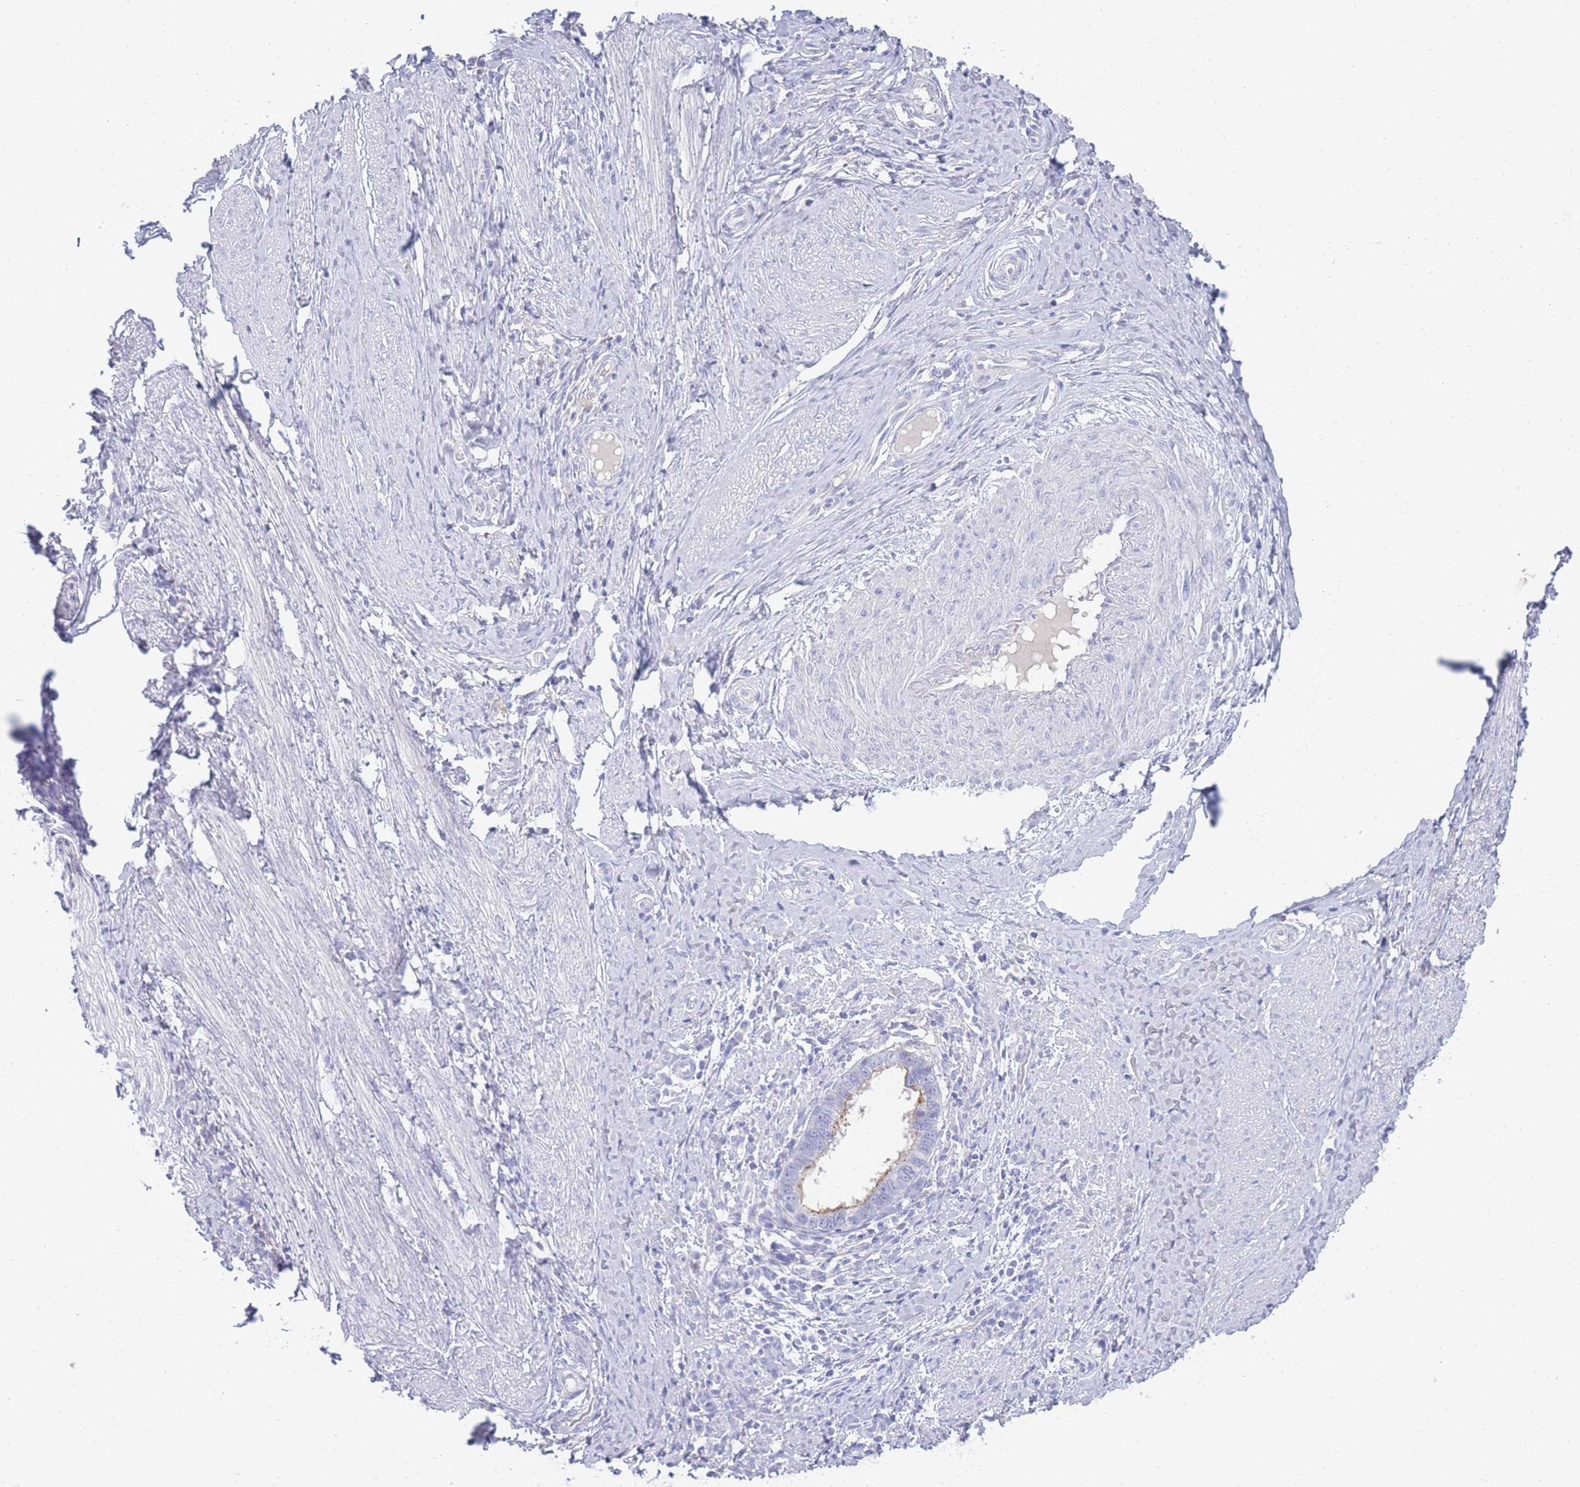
{"staining": {"intensity": "moderate", "quantity": "<25%", "location": "cytoplasmic/membranous"}, "tissue": "cervical cancer", "cell_type": "Tumor cells", "image_type": "cancer", "snomed": [{"axis": "morphology", "description": "Adenocarcinoma, NOS"}, {"axis": "topography", "description": "Cervix"}], "caption": "High-power microscopy captured an immunohistochemistry photomicrograph of cervical cancer, revealing moderate cytoplasmic/membranous expression in about <25% of tumor cells.", "gene": "LRRC37A", "patient": {"sex": "female", "age": 36}}